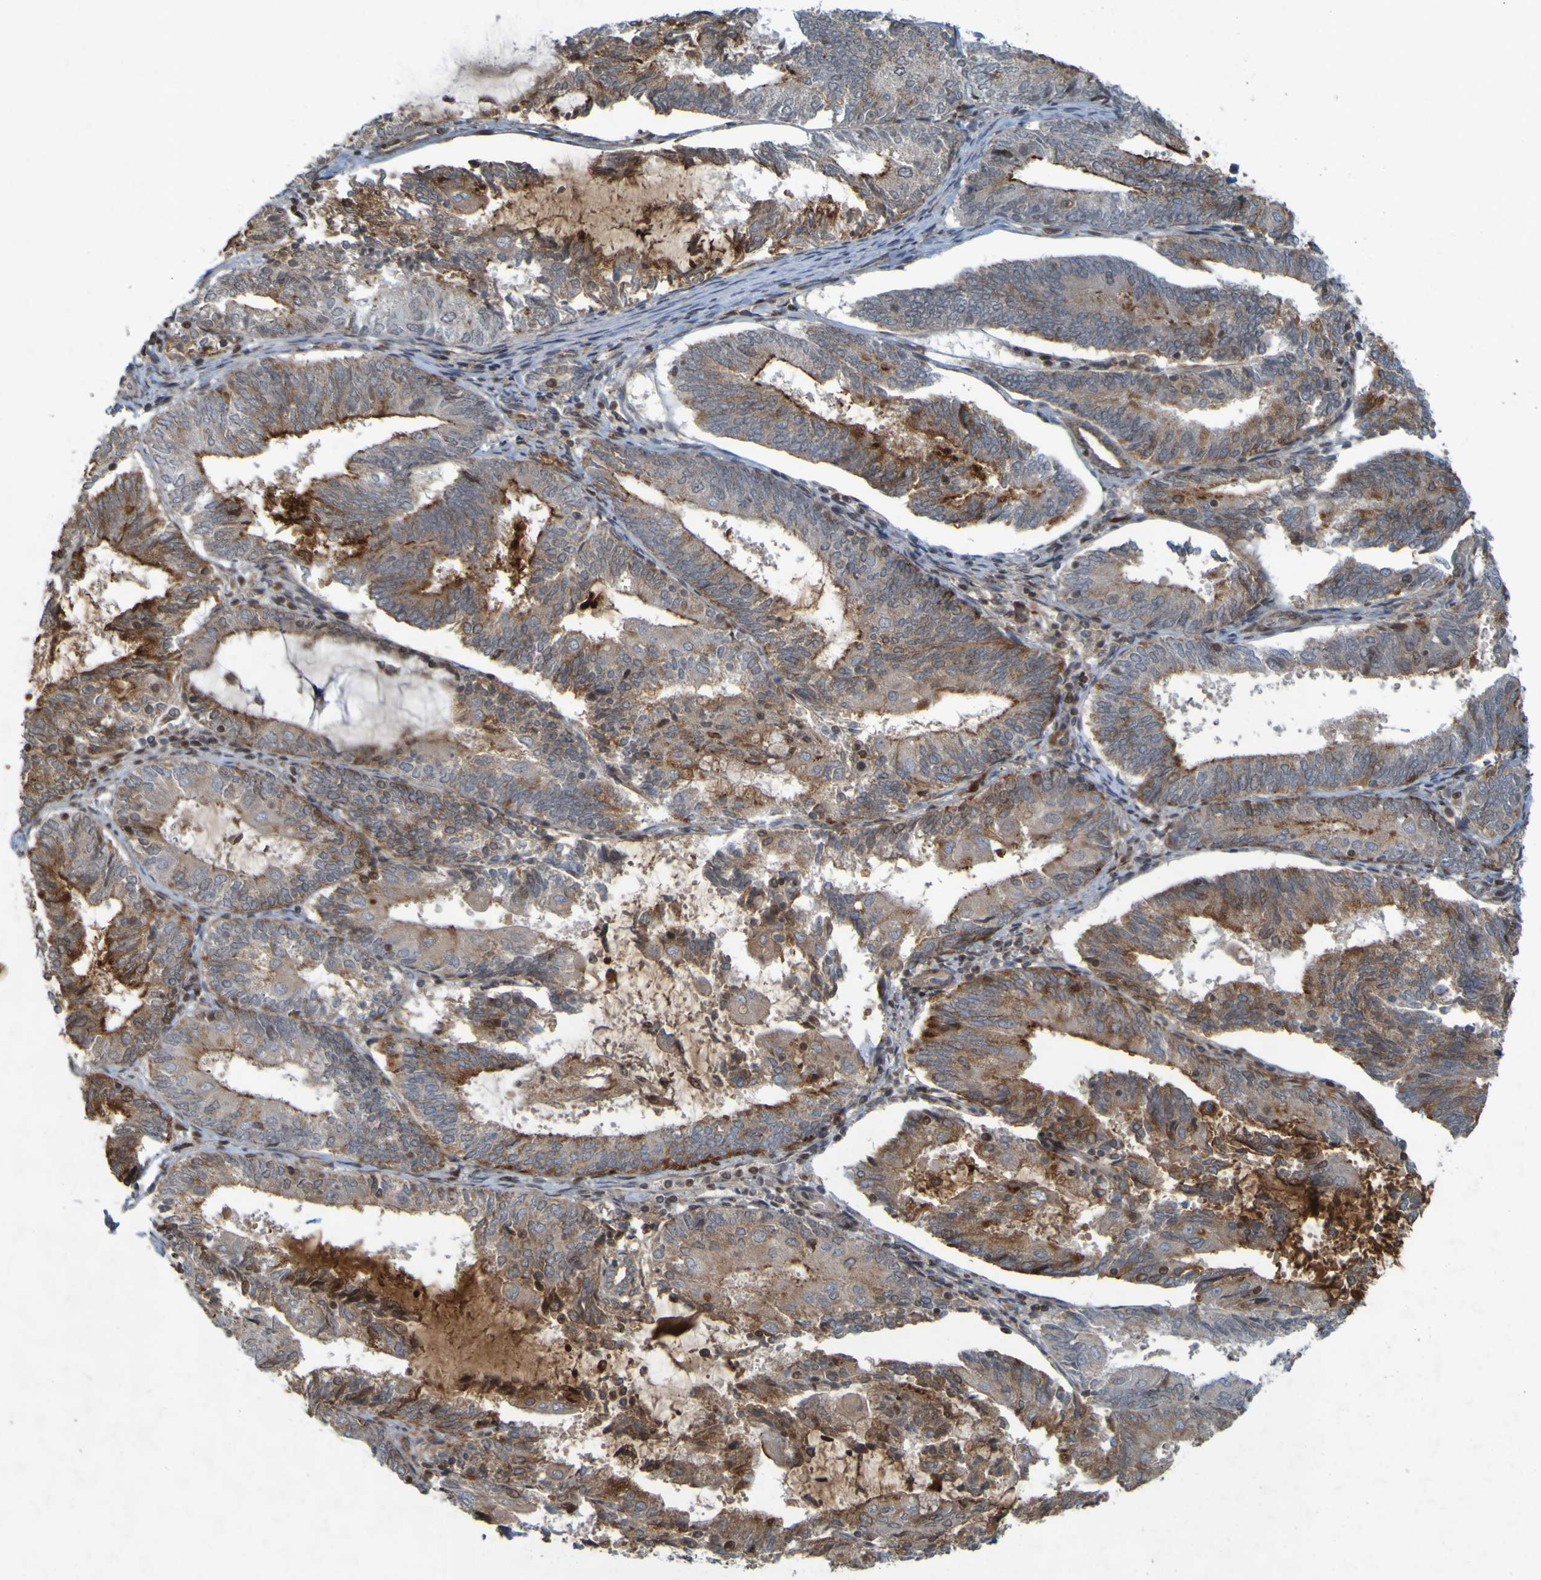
{"staining": {"intensity": "moderate", "quantity": "25%-75%", "location": "cytoplasmic/membranous"}, "tissue": "endometrial cancer", "cell_type": "Tumor cells", "image_type": "cancer", "snomed": [{"axis": "morphology", "description": "Adenocarcinoma, NOS"}, {"axis": "topography", "description": "Endometrium"}], "caption": "Adenocarcinoma (endometrial) was stained to show a protein in brown. There is medium levels of moderate cytoplasmic/membranous staining in approximately 25%-75% of tumor cells. The staining was performed using DAB (3,3'-diaminobenzidine), with brown indicating positive protein expression. Nuclei are stained blue with hematoxylin.", "gene": "GUCY1A1", "patient": {"sex": "female", "age": 81}}